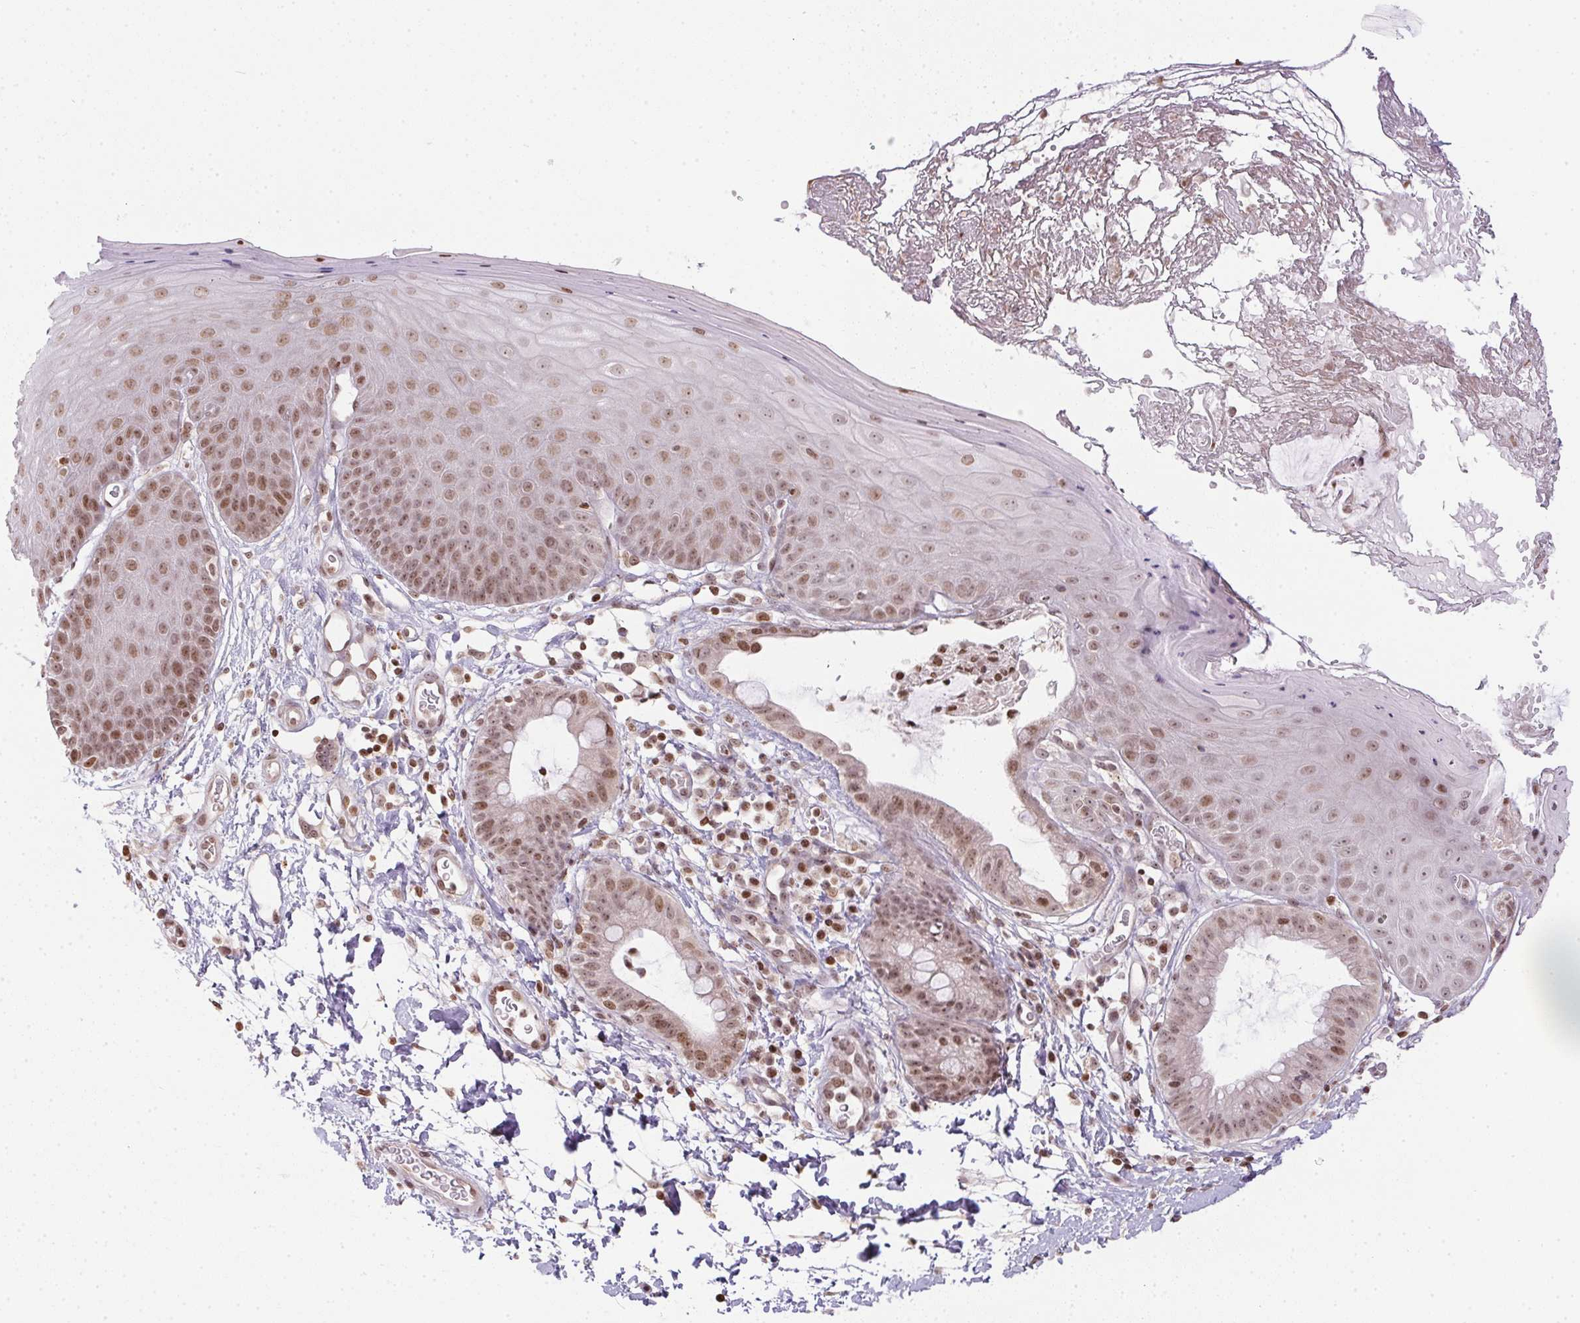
{"staining": {"intensity": "moderate", "quantity": "25%-75%", "location": "nuclear"}, "tissue": "skin", "cell_type": "Epidermal cells", "image_type": "normal", "snomed": [{"axis": "morphology", "description": "Normal tissue, NOS"}, {"axis": "topography", "description": "Anal"}], "caption": "A micrograph of skin stained for a protein demonstrates moderate nuclear brown staining in epidermal cells. Immunohistochemistry stains the protein of interest in brown and the nuclei are stained blue.", "gene": "RNF181", "patient": {"sex": "male", "age": 53}}